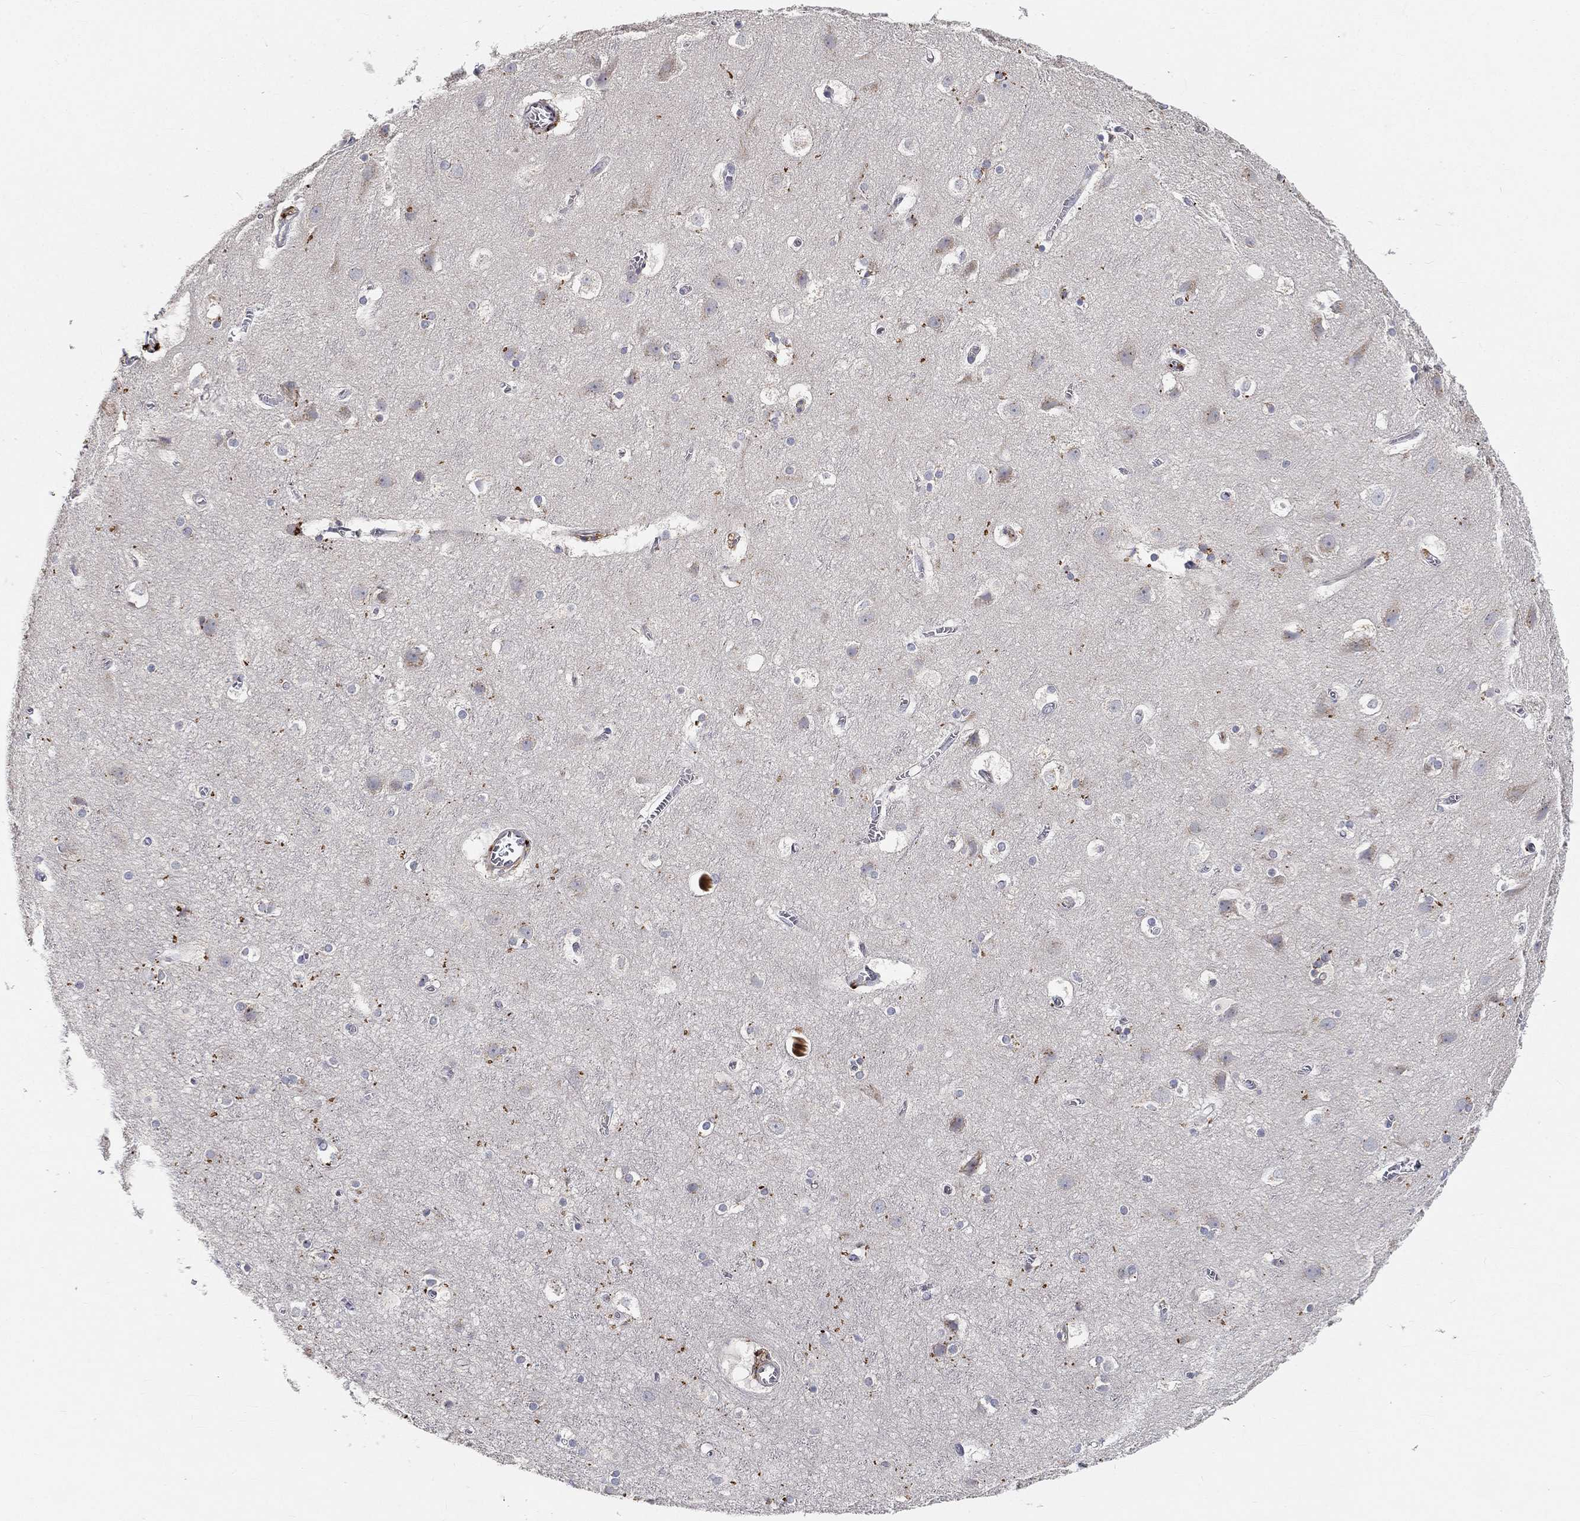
{"staining": {"intensity": "negative", "quantity": "none", "location": "none"}, "tissue": "cerebral cortex", "cell_type": "Endothelial cells", "image_type": "normal", "snomed": [{"axis": "morphology", "description": "Normal tissue, NOS"}, {"axis": "topography", "description": "Cerebral cortex"}], "caption": "Endothelial cells are negative for brown protein staining in unremarkable cerebral cortex. Nuclei are stained in blue.", "gene": "CTSL", "patient": {"sex": "male", "age": 59}}